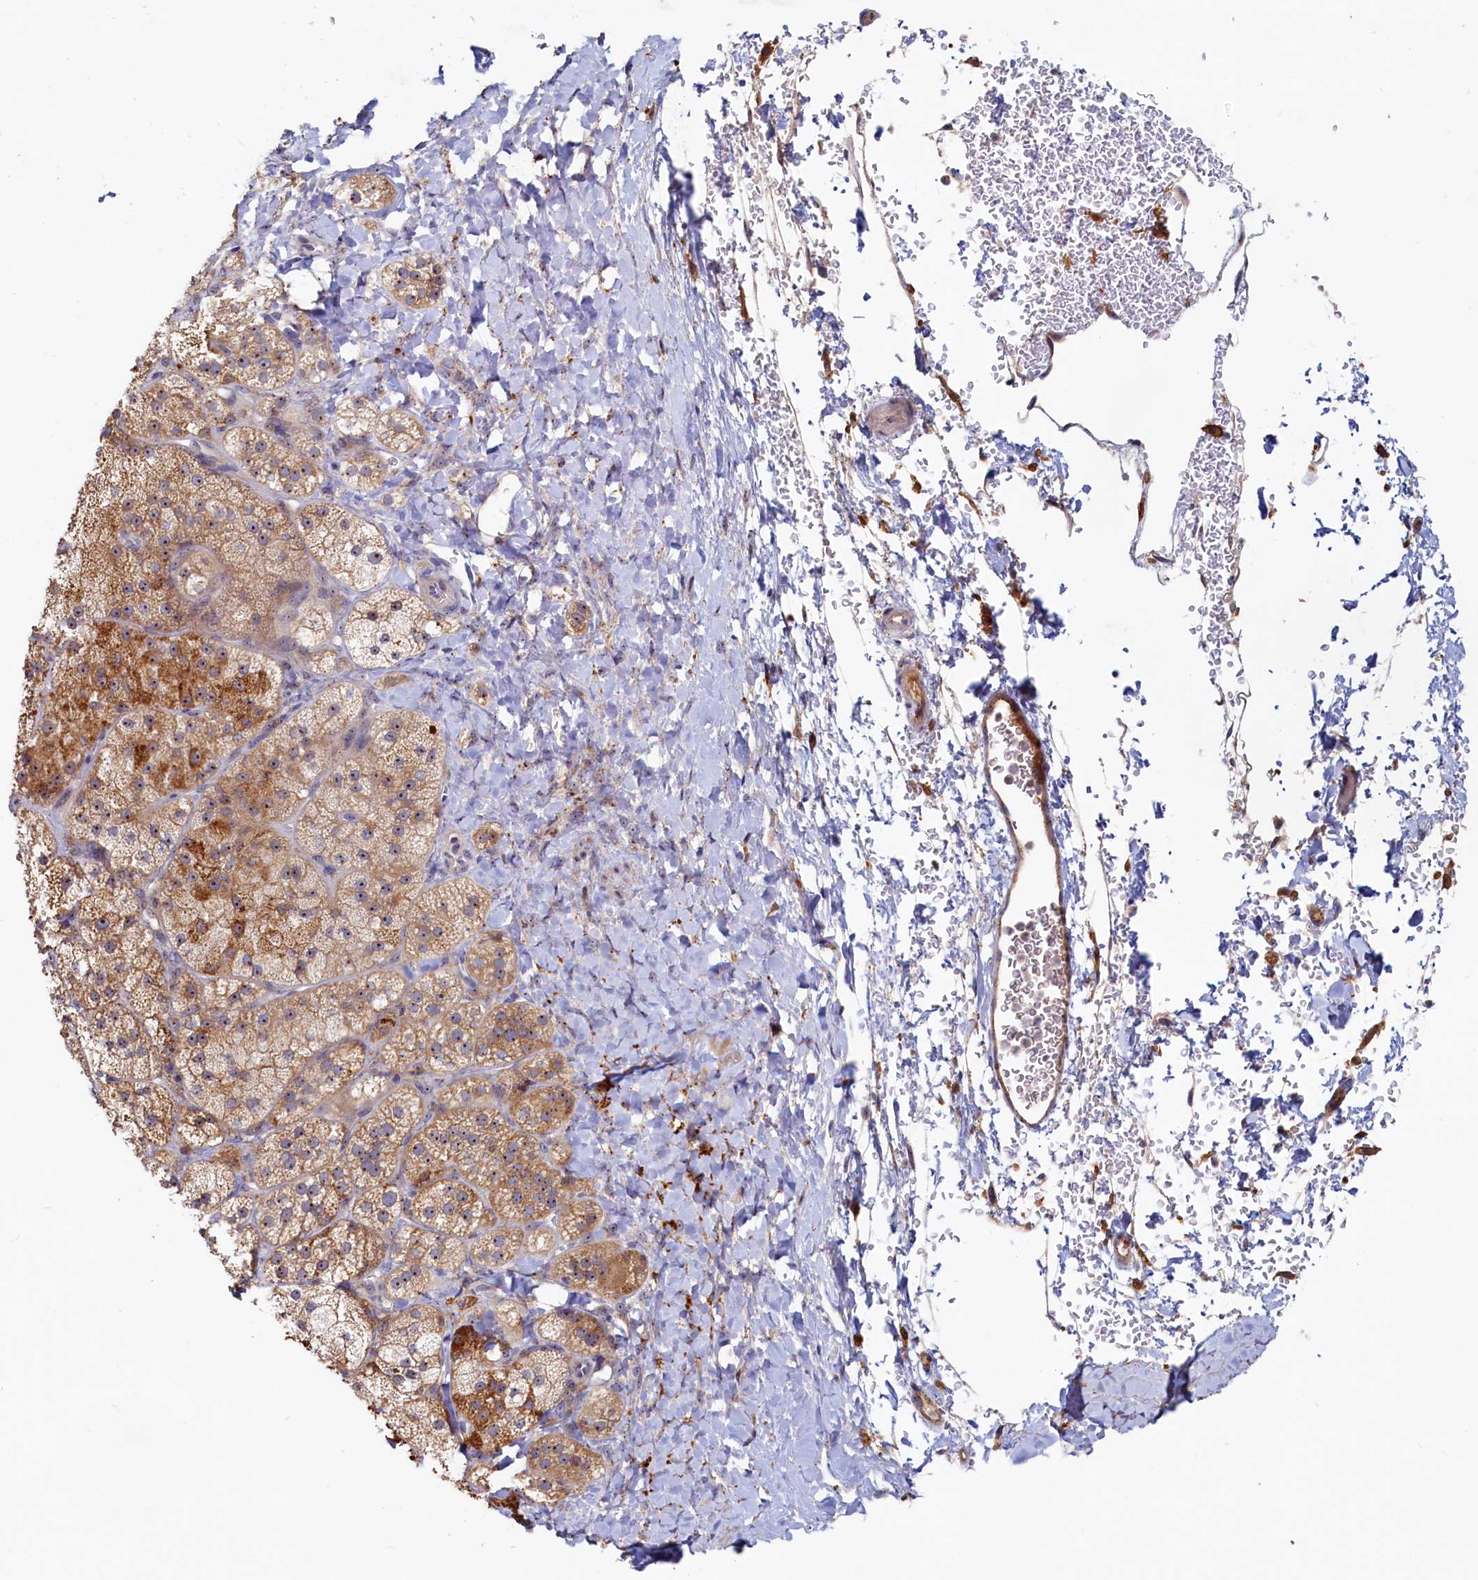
{"staining": {"intensity": "moderate", "quantity": "25%-75%", "location": "cytoplasmic/membranous,nuclear"}, "tissue": "adrenal gland", "cell_type": "Glandular cells", "image_type": "normal", "snomed": [{"axis": "morphology", "description": "Normal tissue, NOS"}, {"axis": "topography", "description": "Adrenal gland"}], "caption": "IHC (DAB) staining of benign human adrenal gland reveals moderate cytoplasmic/membranous,nuclear protein positivity in approximately 25%-75% of glandular cells. The protein is shown in brown color, while the nuclei are stained blue.", "gene": "RGS7BP", "patient": {"sex": "male", "age": 61}}